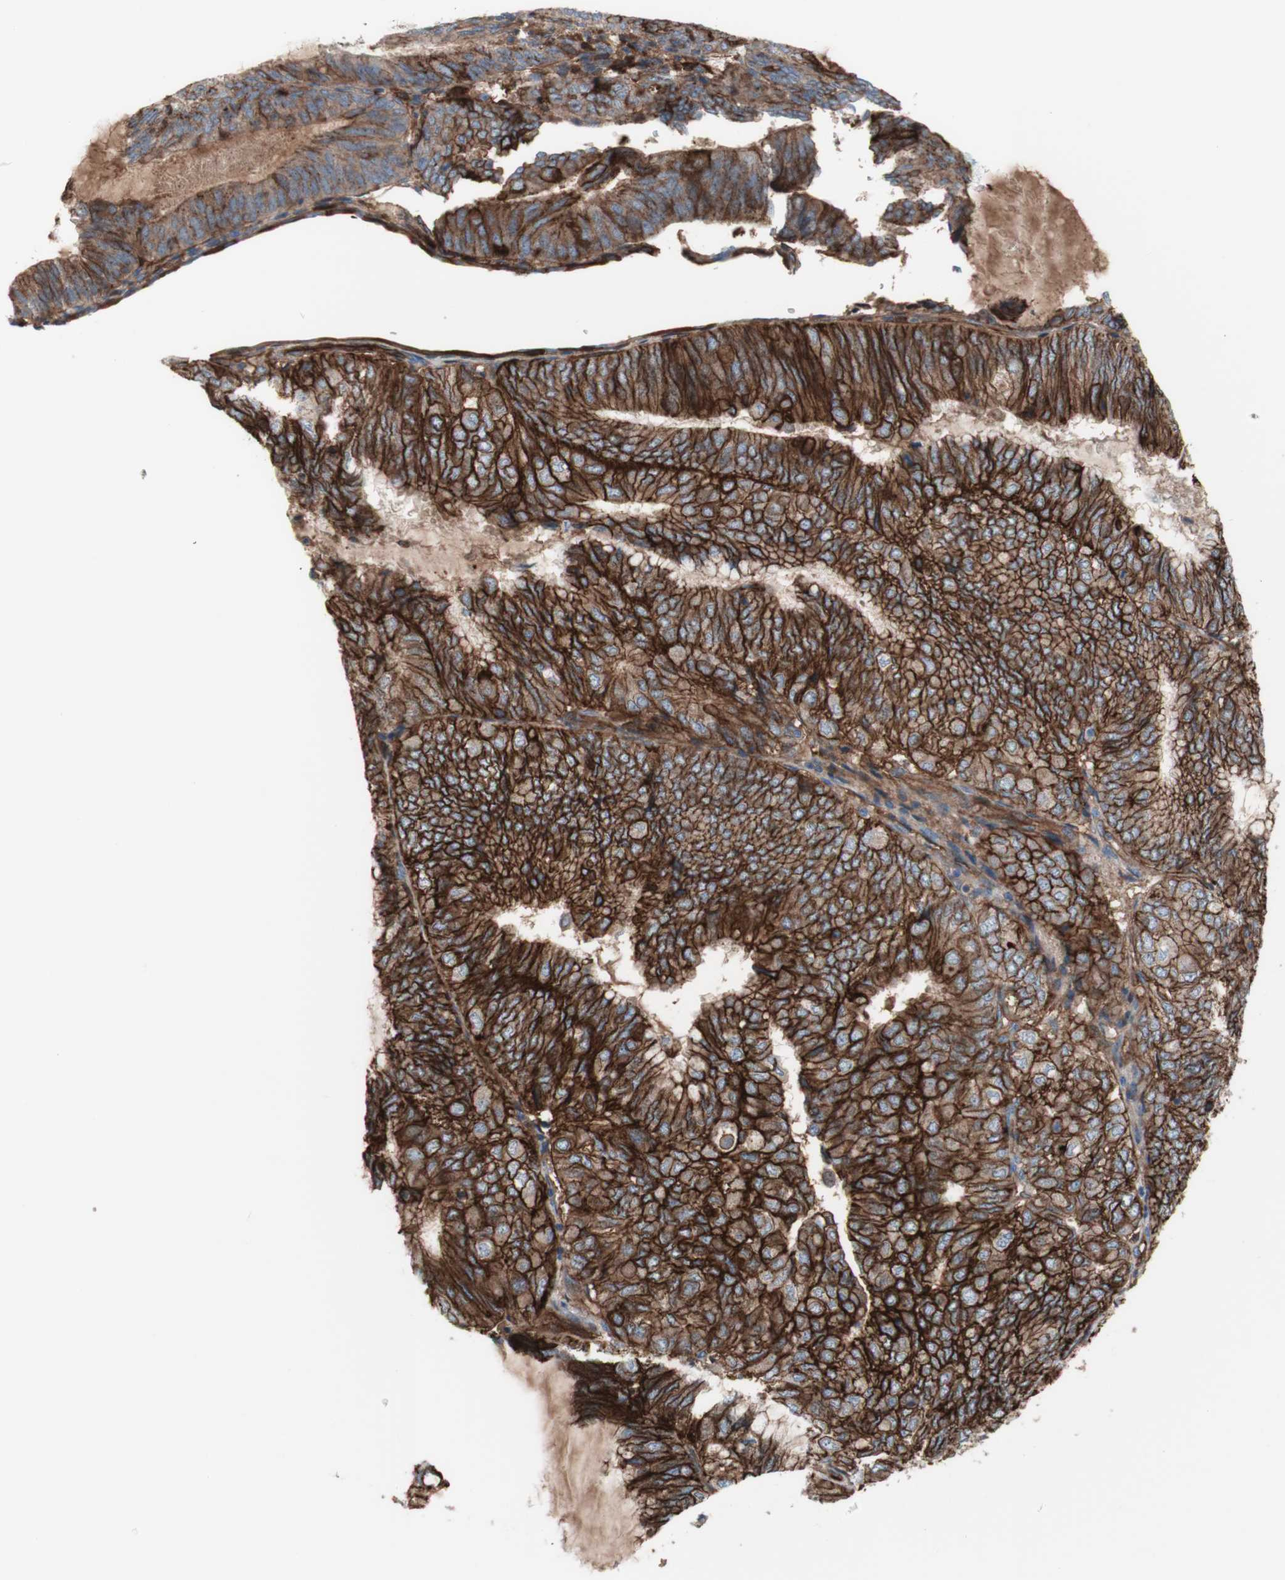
{"staining": {"intensity": "strong", "quantity": ">75%", "location": "cytoplasmic/membranous"}, "tissue": "endometrial cancer", "cell_type": "Tumor cells", "image_type": "cancer", "snomed": [{"axis": "morphology", "description": "Adenocarcinoma, NOS"}, {"axis": "topography", "description": "Endometrium"}], "caption": "This image demonstrates endometrial cancer (adenocarcinoma) stained with immunohistochemistry to label a protein in brown. The cytoplasmic/membranous of tumor cells show strong positivity for the protein. Nuclei are counter-stained blue.", "gene": "CD46", "patient": {"sex": "female", "age": 81}}